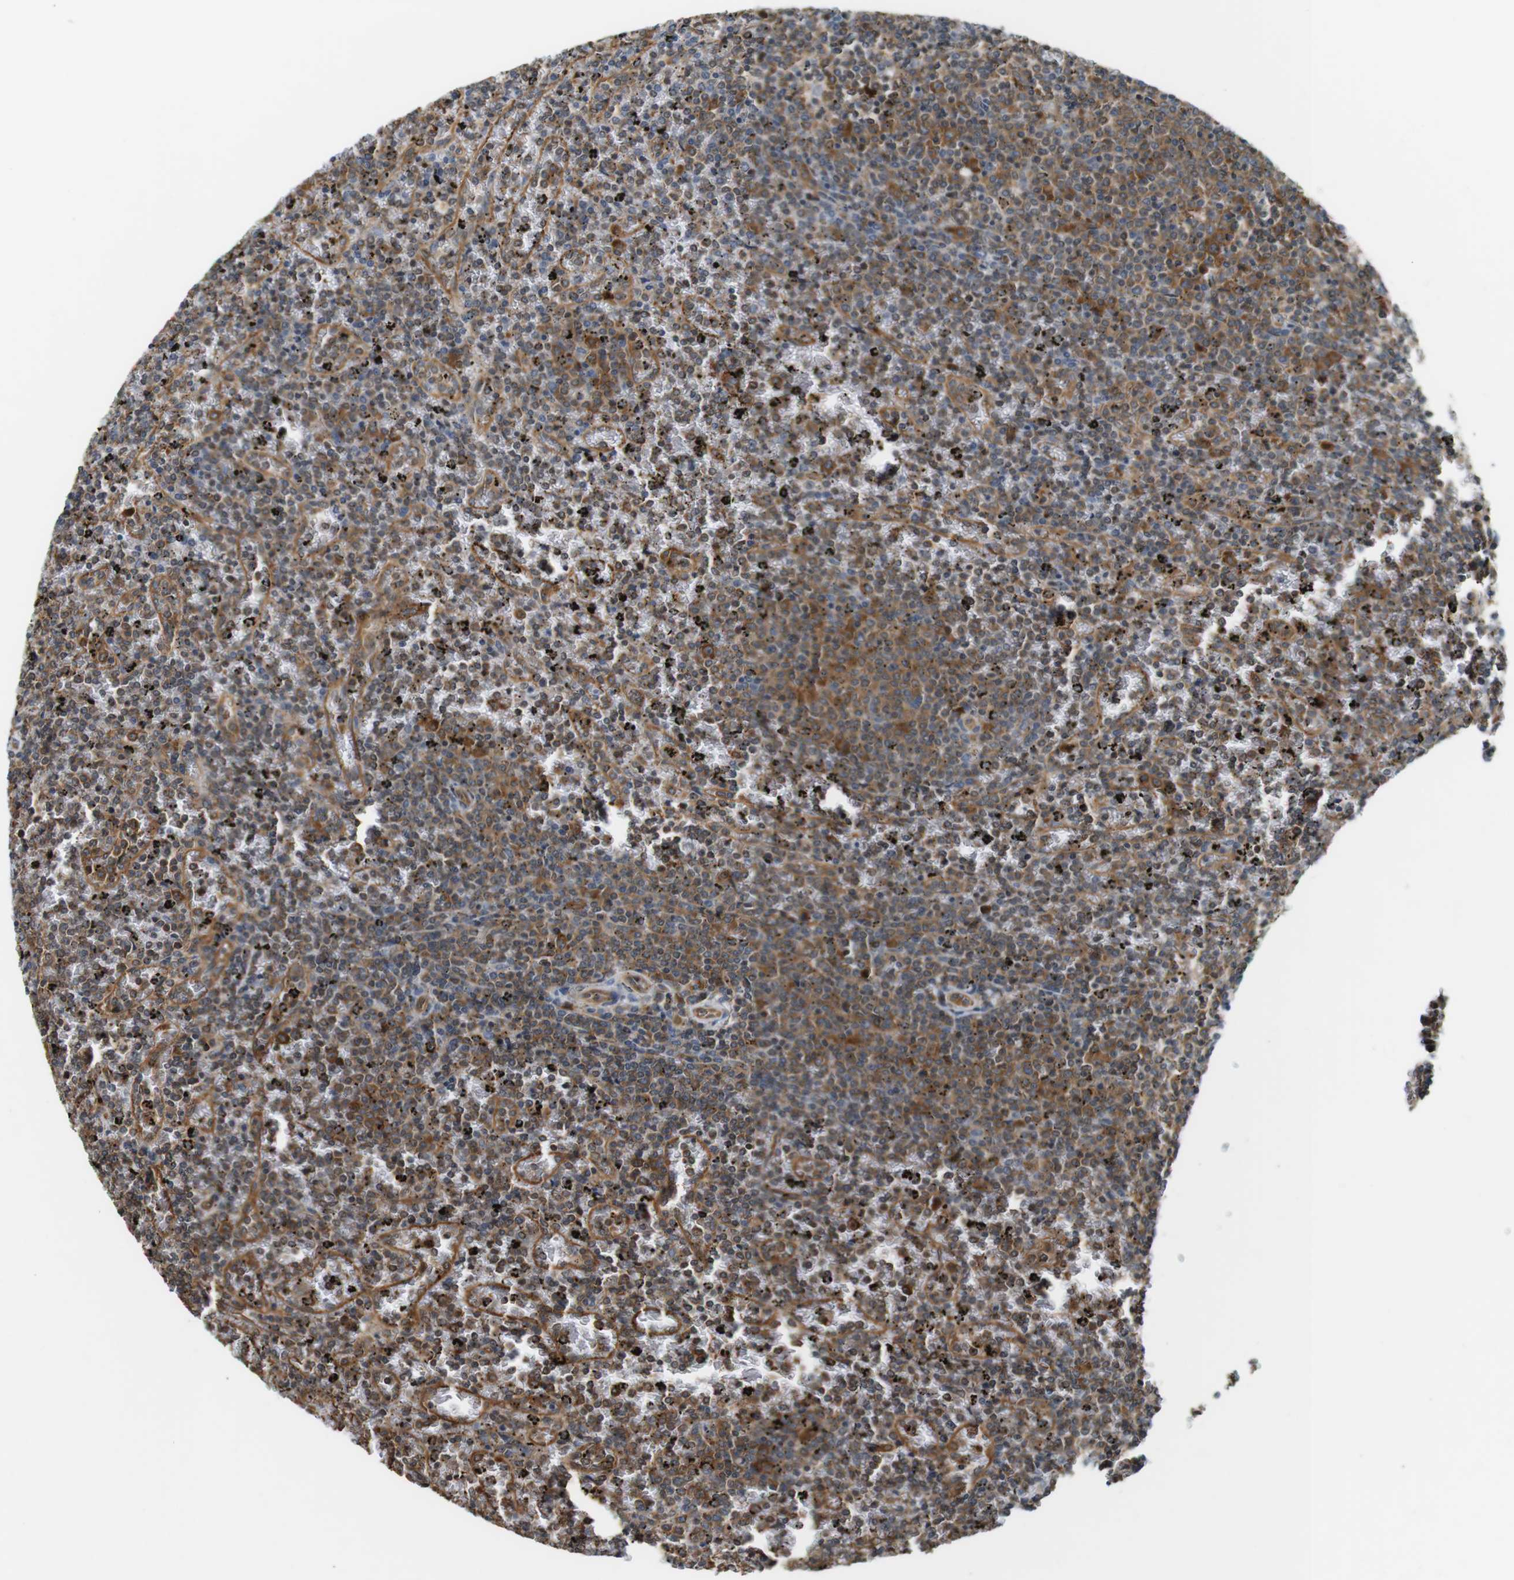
{"staining": {"intensity": "moderate", "quantity": ">75%", "location": "cytoplasmic/membranous"}, "tissue": "lymphoma", "cell_type": "Tumor cells", "image_type": "cancer", "snomed": [{"axis": "morphology", "description": "Malignant lymphoma, non-Hodgkin's type, Low grade"}, {"axis": "topography", "description": "Spleen"}], "caption": "Protein analysis of malignant lymphoma, non-Hodgkin's type (low-grade) tissue reveals moderate cytoplasmic/membranous staining in about >75% of tumor cells.", "gene": "PA2G4", "patient": {"sex": "female", "age": 77}}